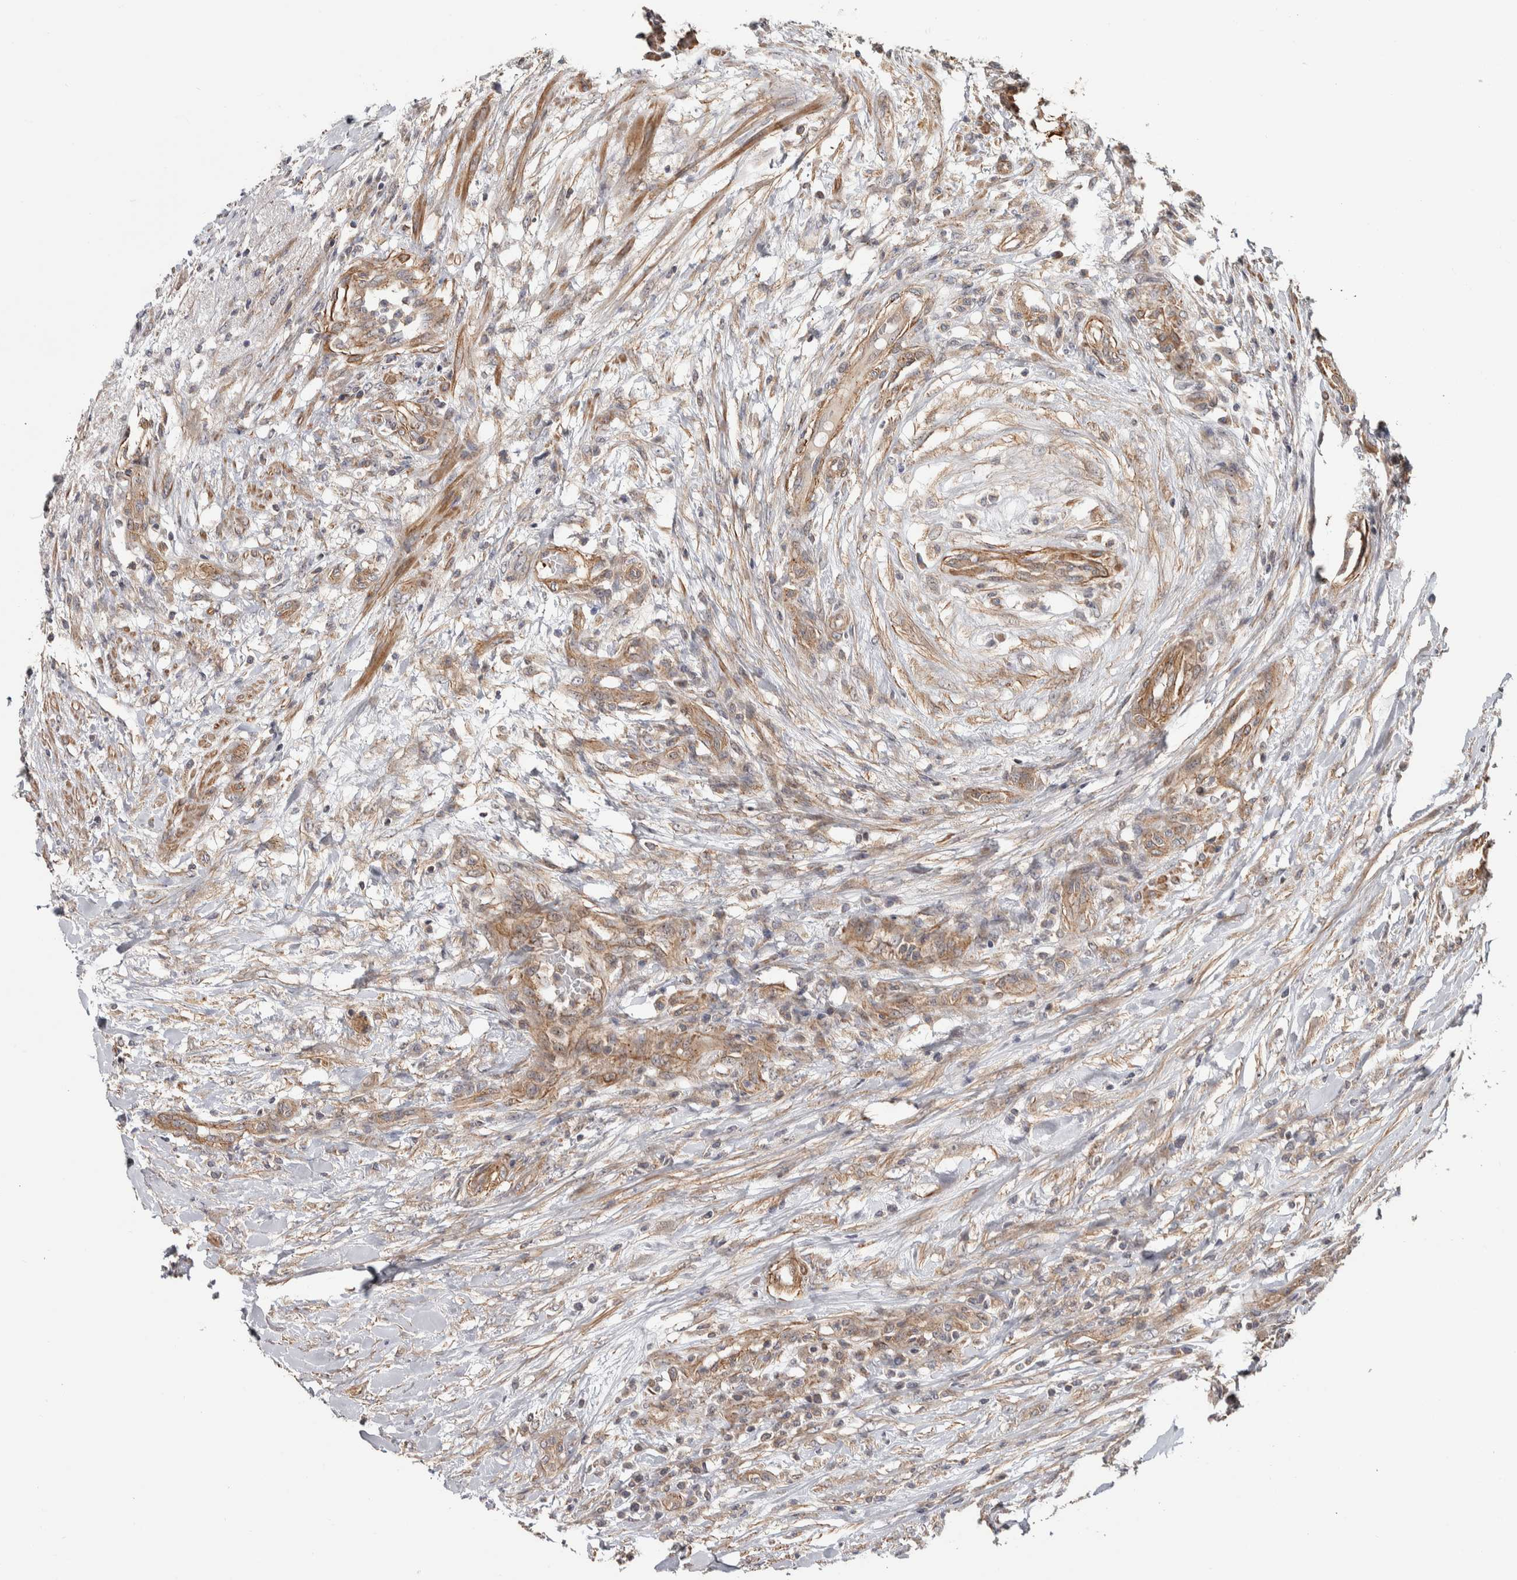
{"staining": {"intensity": "weak", "quantity": ">75%", "location": "cytoplasmic/membranous"}, "tissue": "testis cancer", "cell_type": "Tumor cells", "image_type": "cancer", "snomed": [{"axis": "morphology", "description": "Seminoma, NOS"}, {"axis": "topography", "description": "Testis"}], "caption": "Weak cytoplasmic/membranous protein staining is appreciated in approximately >75% of tumor cells in testis seminoma.", "gene": "CHMP4C", "patient": {"sex": "male", "age": 59}}